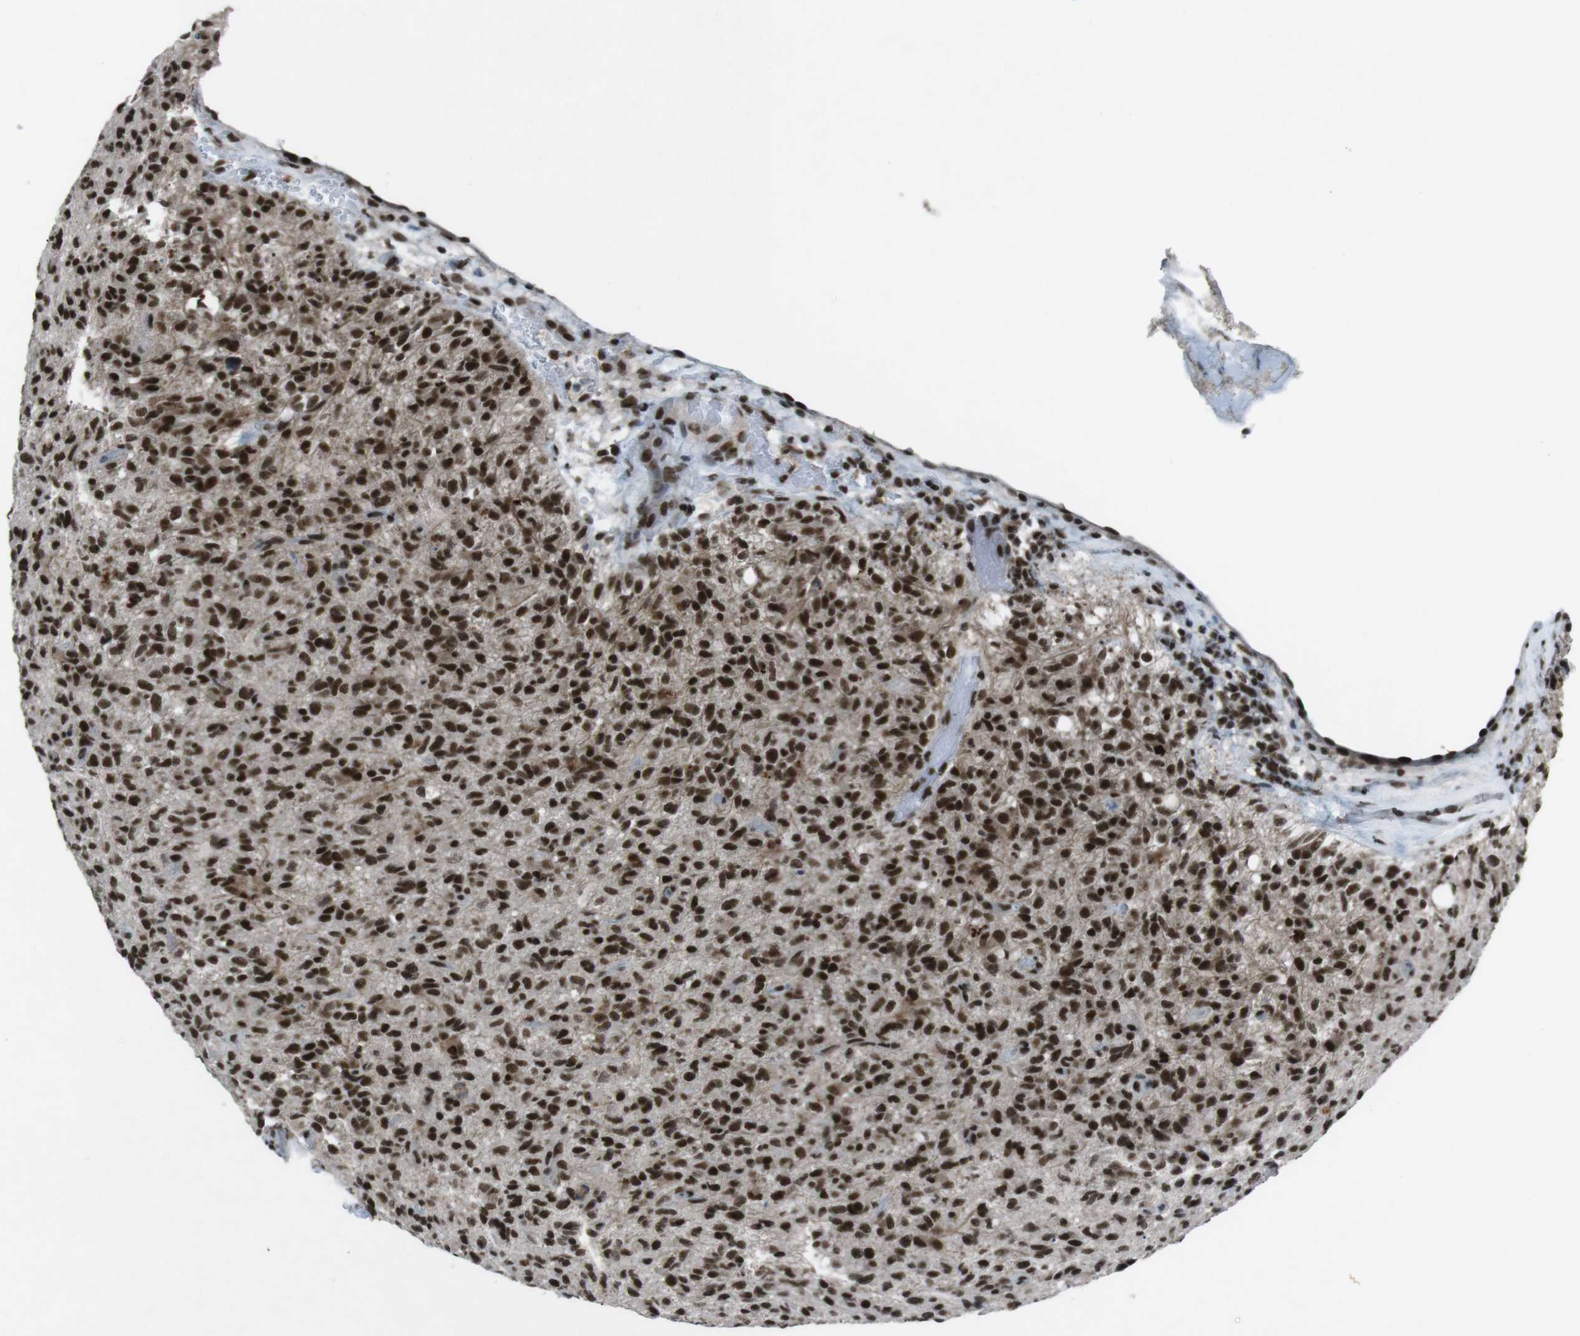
{"staining": {"intensity": "strong", "quantity": ">75%", "location": "nuclear"}, "tissue": "glioma", "cell_type": "Tumor cells", "image_type": "cancer", "snomed": [{"axis": "morphology", "description": "Glioma, malignant, High grade"}, {"axis": "topography", "description": "Brain"}], "caption": "Approximately >75% of tumor cells in malignant high-grade glioma reveal strong nuclear protein staining as visualized by brown immunohistochemical staining.", "gene": "TAF1", "patient": {"sex": "male", "age": 71}}